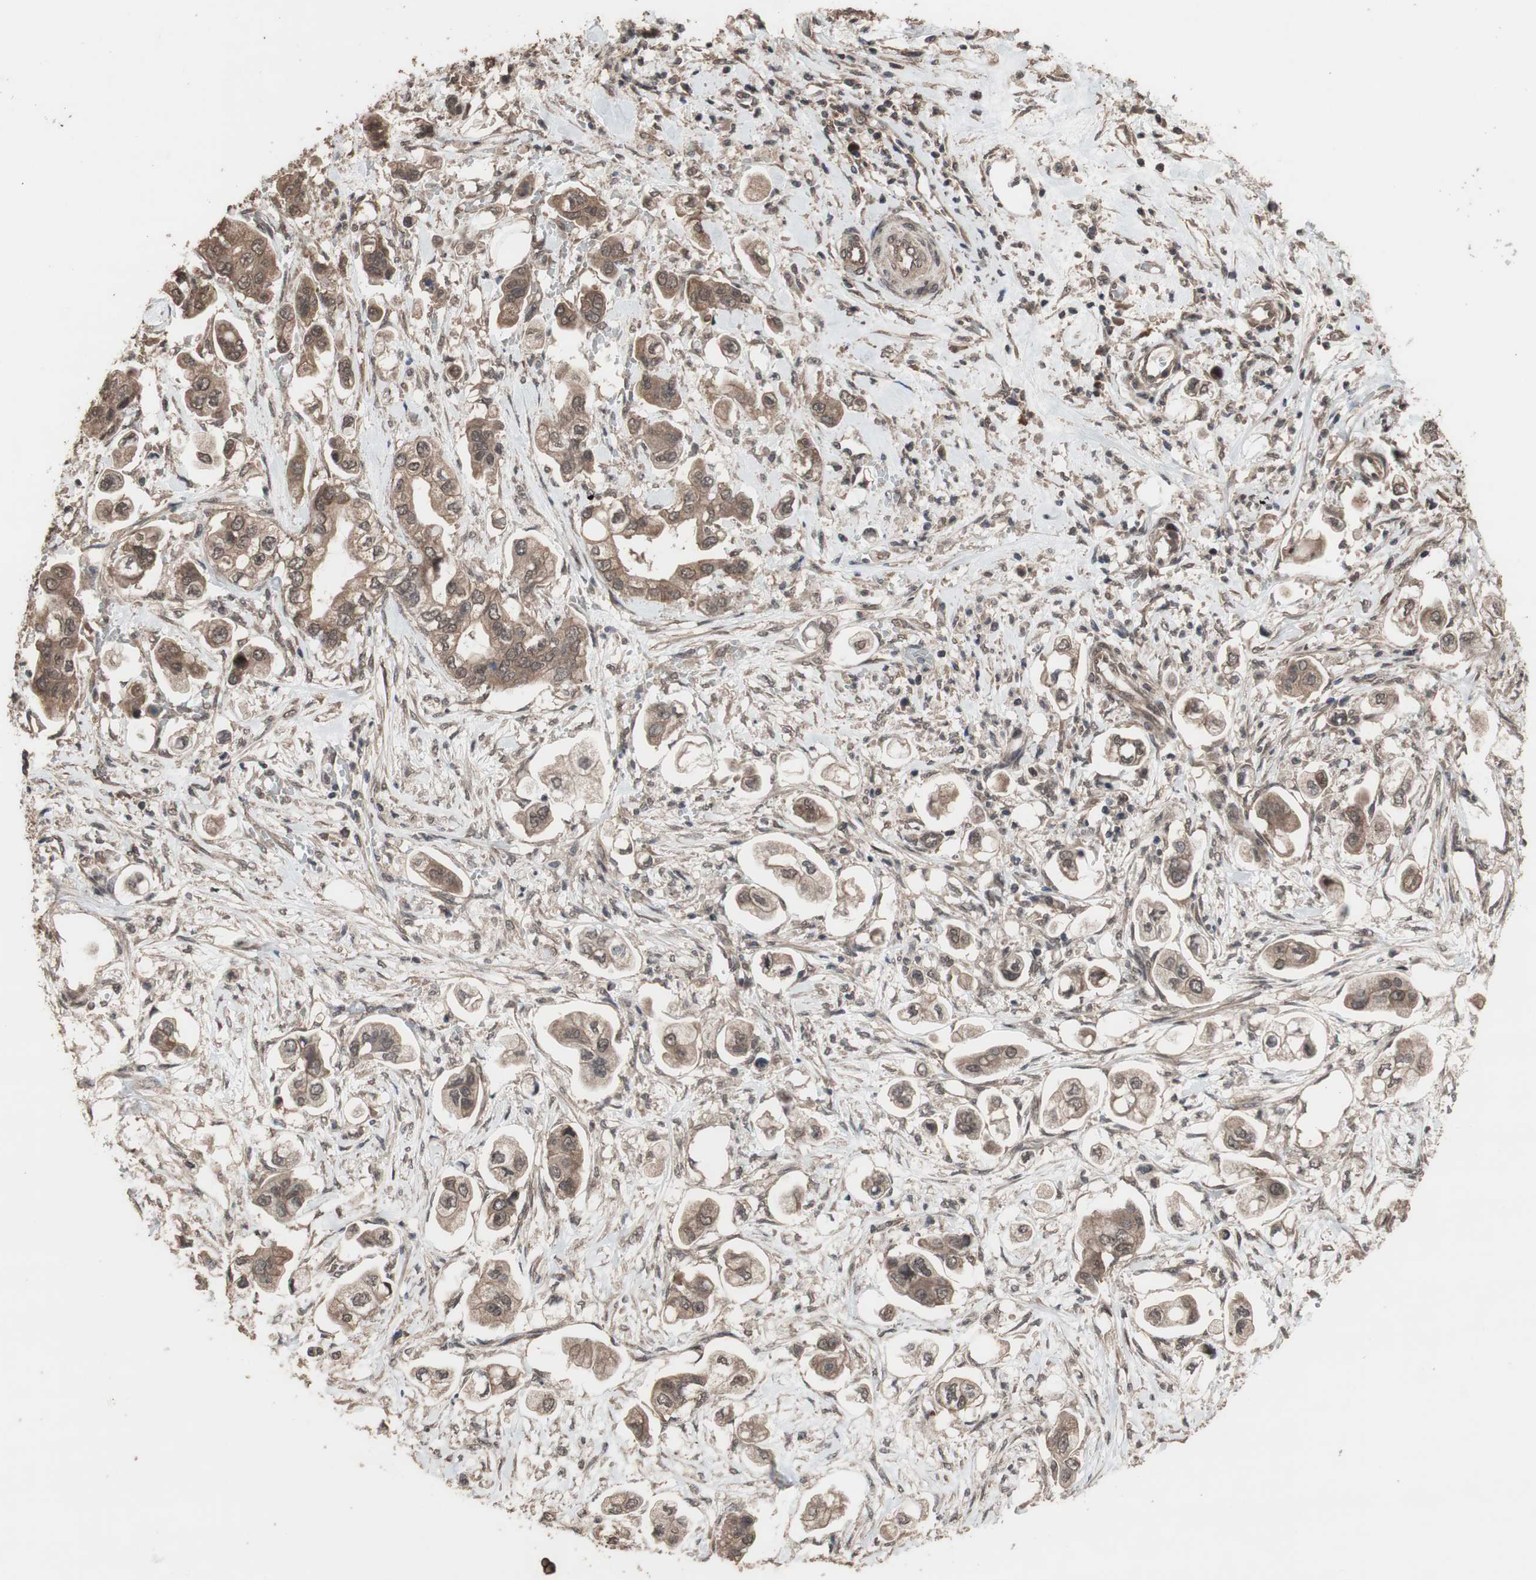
{"staining": {"intensity": "moderate", "quantity": ">75%", "location": "cytoplasmic/membranous"}, "tissue": "stomach cancer", "cell_type": "Tumor cells", "image_type": "cancer", "snomed": [{"axis": "morphology", "description": "Adenocarcinoma, NOS"}, {"axis": "topography", "description": "Stomach"}], "caption": "Human stomach cancer stained for a protein (brown) displays moderate cytoplasmic/membranous positive positivity in approximately >75% of tumor cells.", "gene": "KANSL1", "patient": {"sex": "male", "age": 62}}